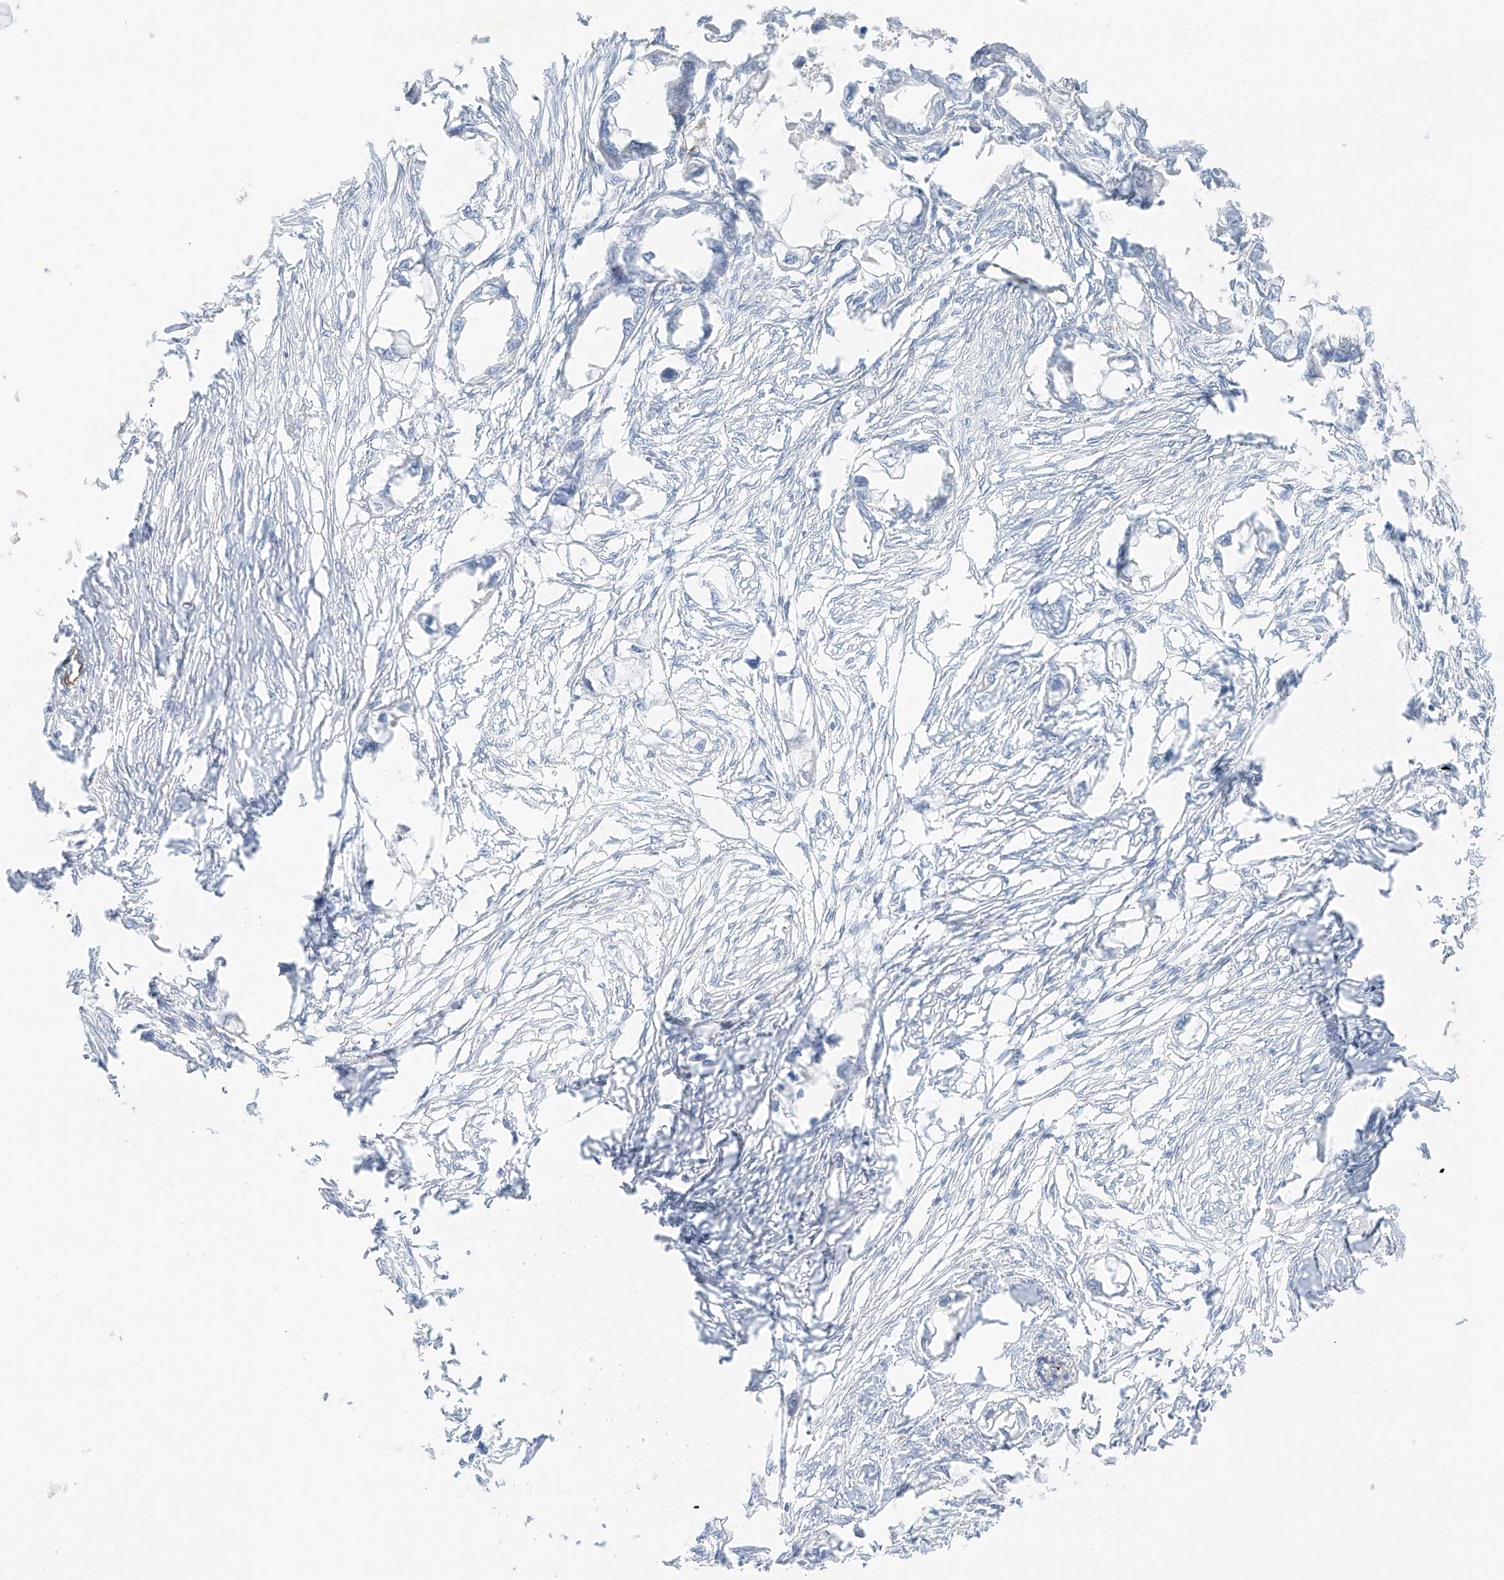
{"staining": {"intensity": "negative", "quantity": "none", "location": "none"}, "tissue": "endometrial cancer", "cell_type": "Tumor cells", "image_type": "cancer", "snomed": [{"axis": "morphology", "description": "Adenocarcinoma, NOS"}, {"axis": "morphology", "description": "Adenocarcinoma, metastatic, NOS"}, {"axis": "topography", "description": "Adipose tissue"}, {"axis": "topography", "description": "Endometrium"}], "caption": "IHC micrograph of endometrial cancer stained for a protein (brown), which shows no positivity in tumor cells. (DAB IHC, high magnification).", "gene": "C11orf87", "patient": {"sex": "female", "age": 67}}